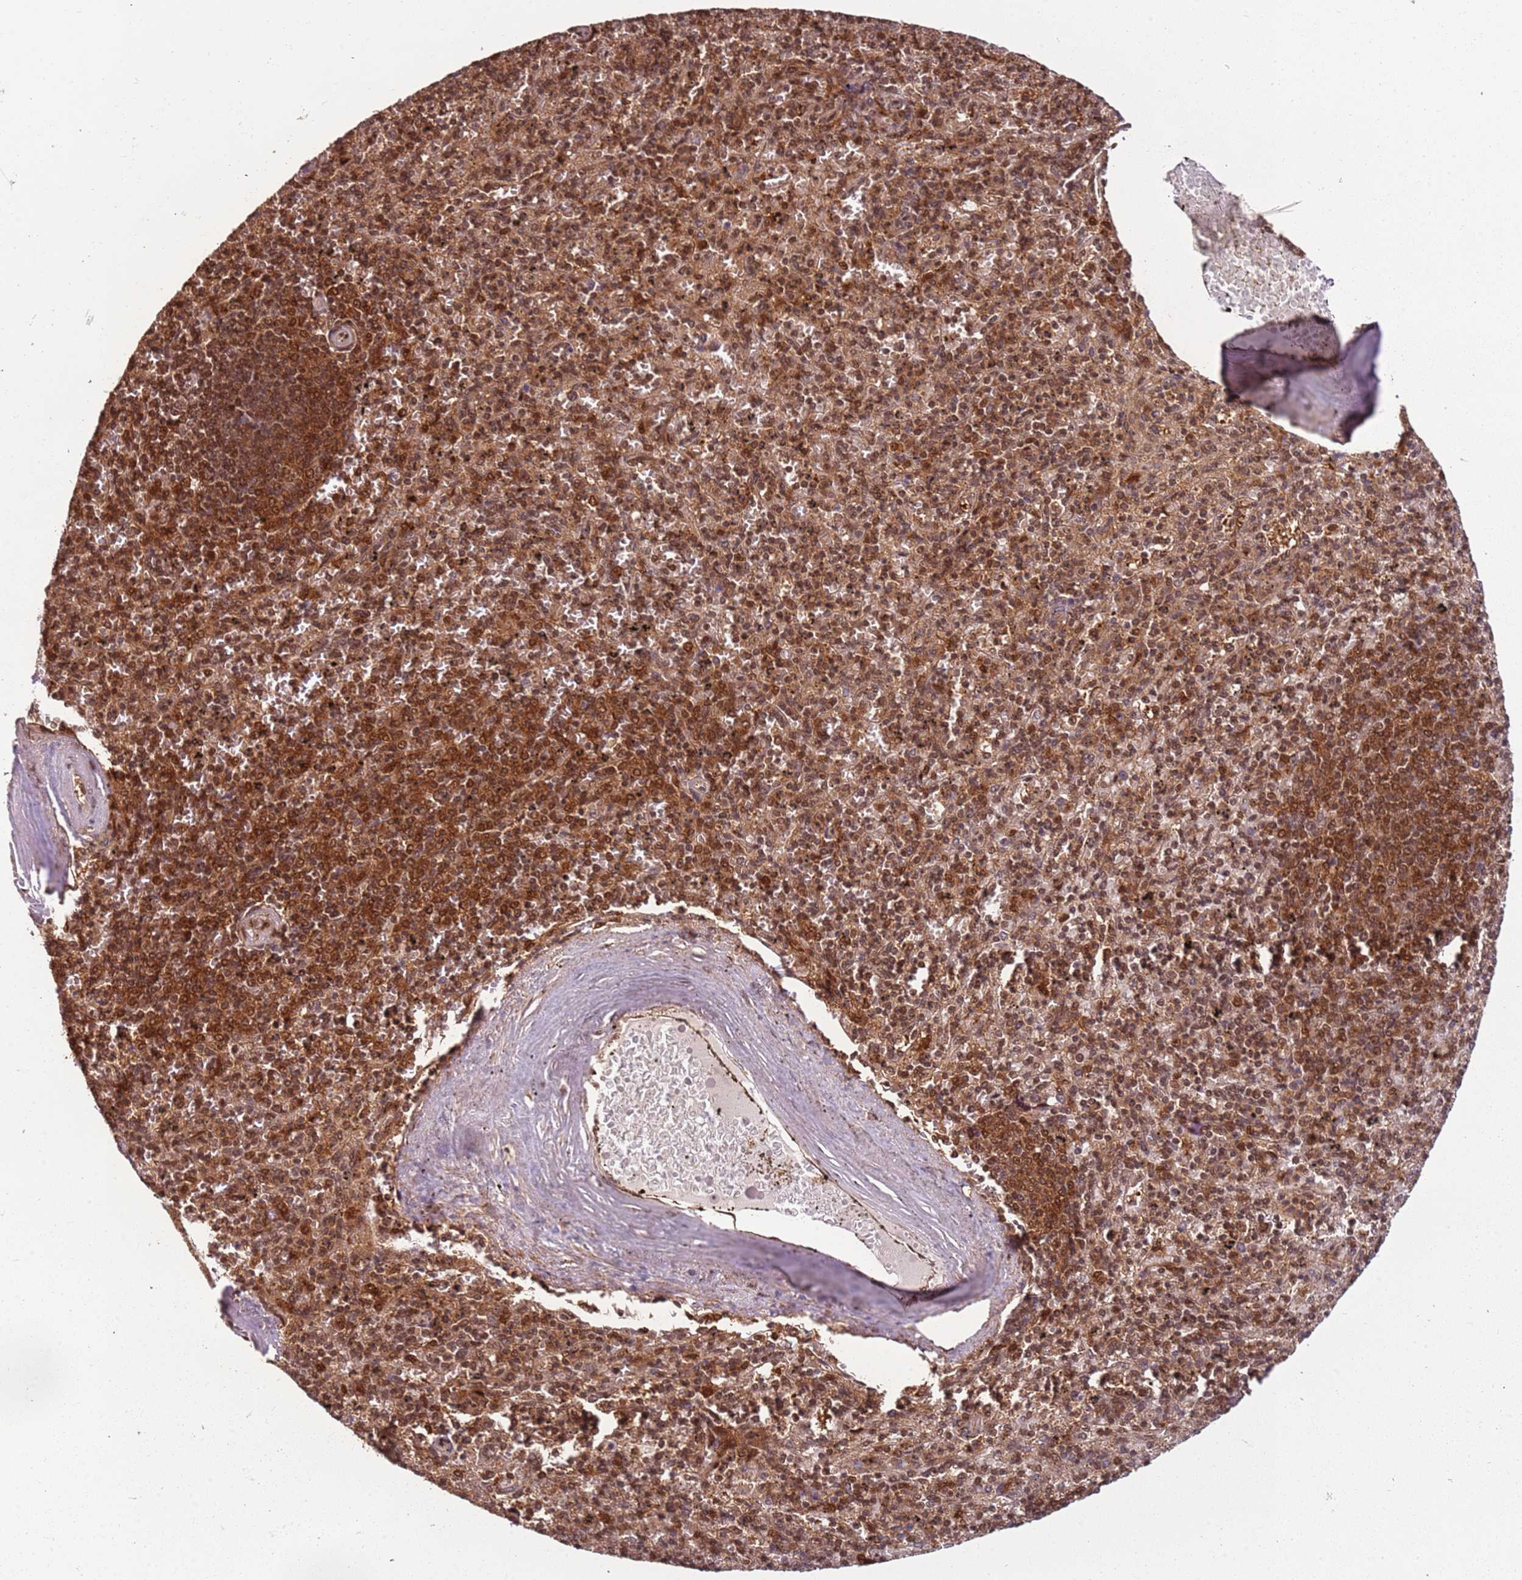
{"staining": {"intensity": "strong", "quantity": "25%-75%", "location": "cytoplasmic/membranous,nuclear"}, "tissue": "spleen", "cell_type": "Cells in red pulp", "image_type": "normal", "snomed": [{"axis": "morphology", "description": "Normal tissue, NOS"}, {"axis": "topography", "description": "Spleen"}], "caption": "A brown stain labels strong cytoplasmic/membranous,nuclear positivity of a protein in cells in red pulp of benign human spleen. (Brightfield microscopy of DAB IHC at high magnification).", "gene": "PGLS", "patient": {"sex": "male", "age": 82}}